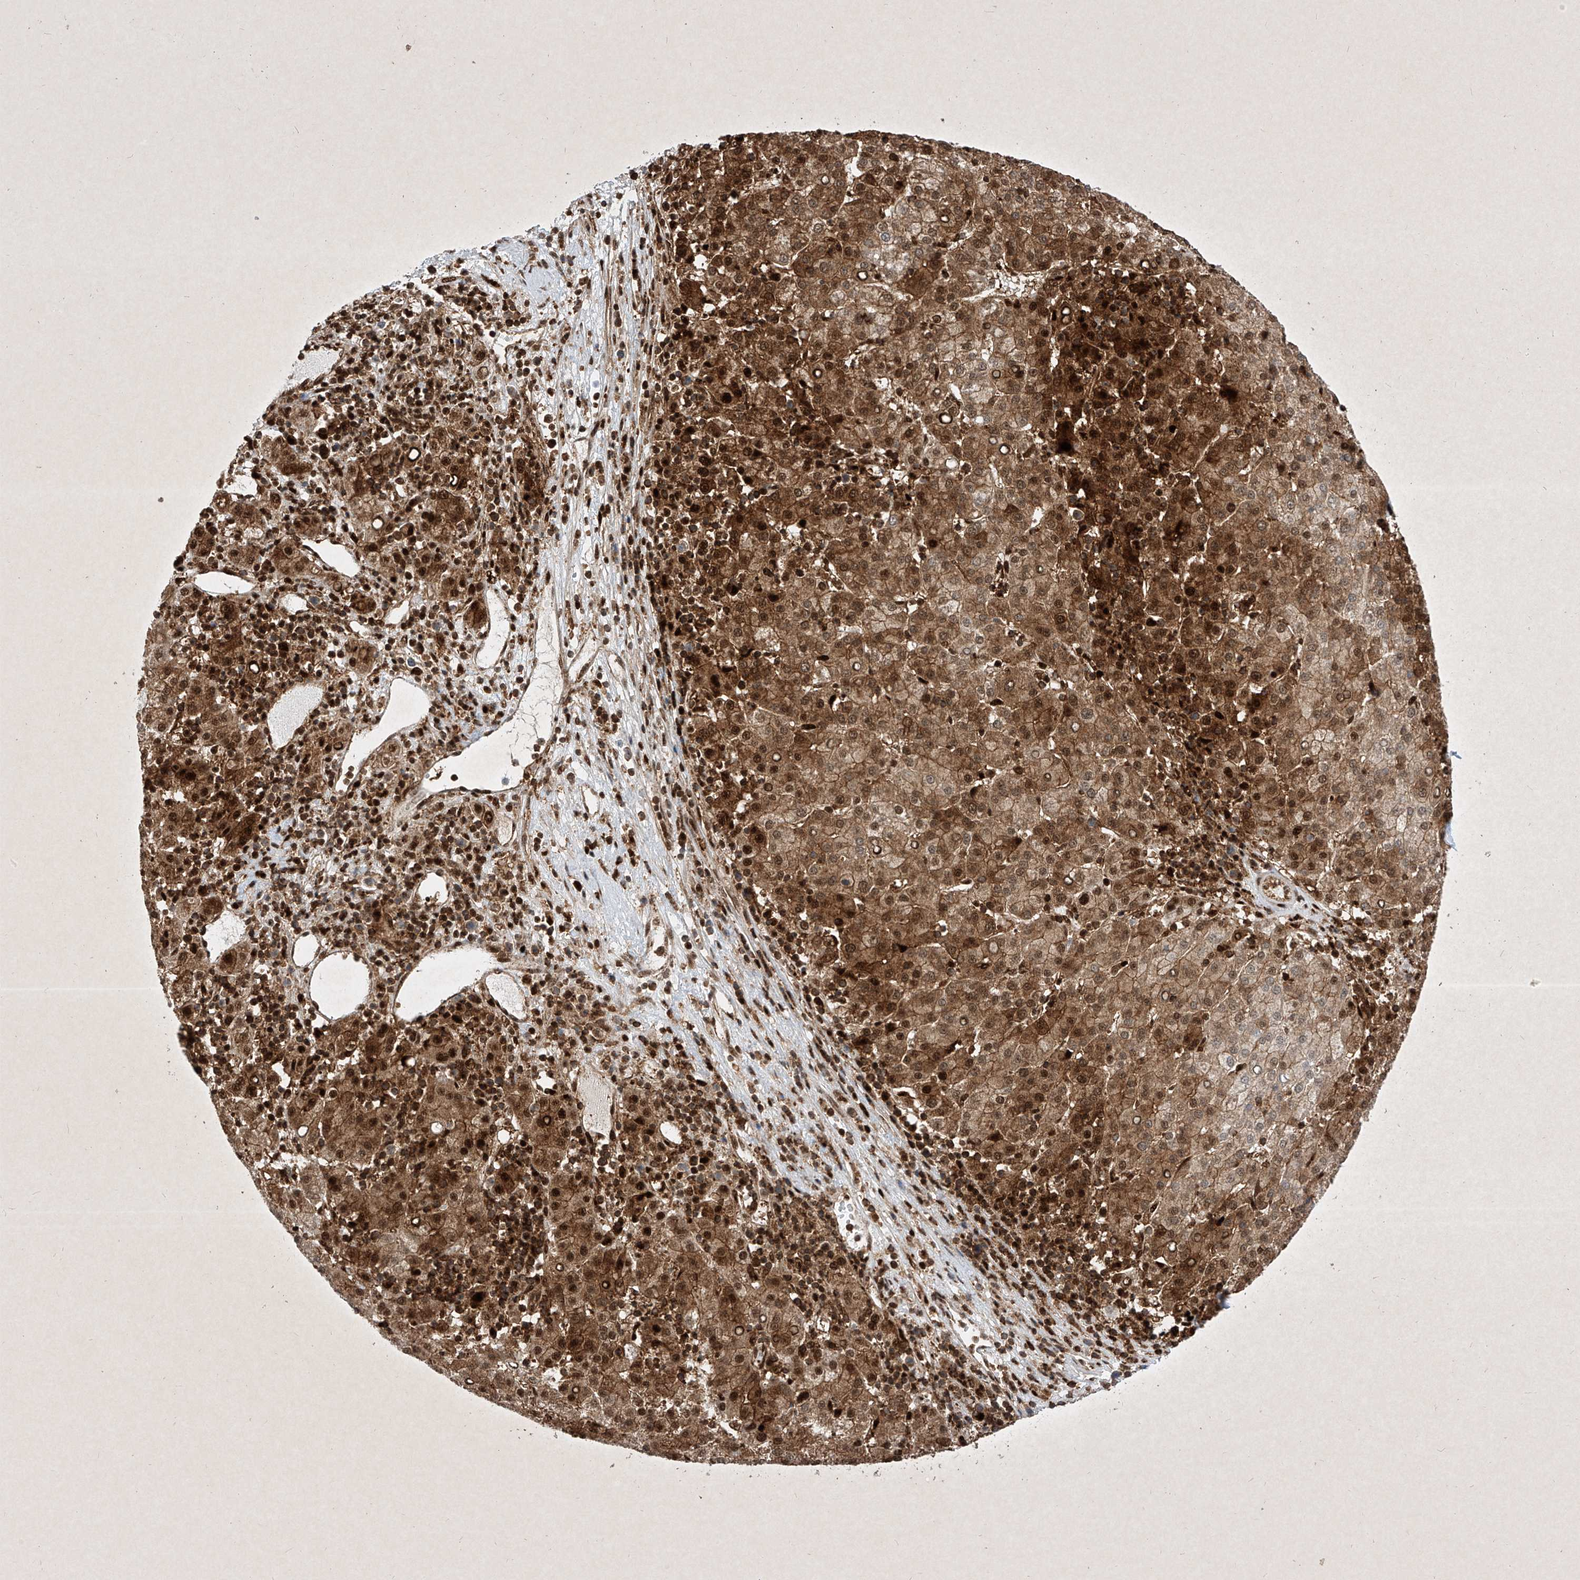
{"staining": {"intensity": "strong", "quantity": ">75%", "location": "cytoplasmic/membranous,nuclear"}, "tissue": "liver cancer", "cell_type": "Tumor cells", "image_type": "cancer", "snomed": [{"axis": "morphology", "description": "Carcinoma, Hepatocellular, NOS"}, {"axis": "topography", "description": "Liver"}], "caption": "Strong cytoplasmic/membranous and nuclear protein expression is appreciated in about >75% of tumor cells in liver cancer.", "gene": "PSMB10", "patient": {"sex": "female", "age": 58}}